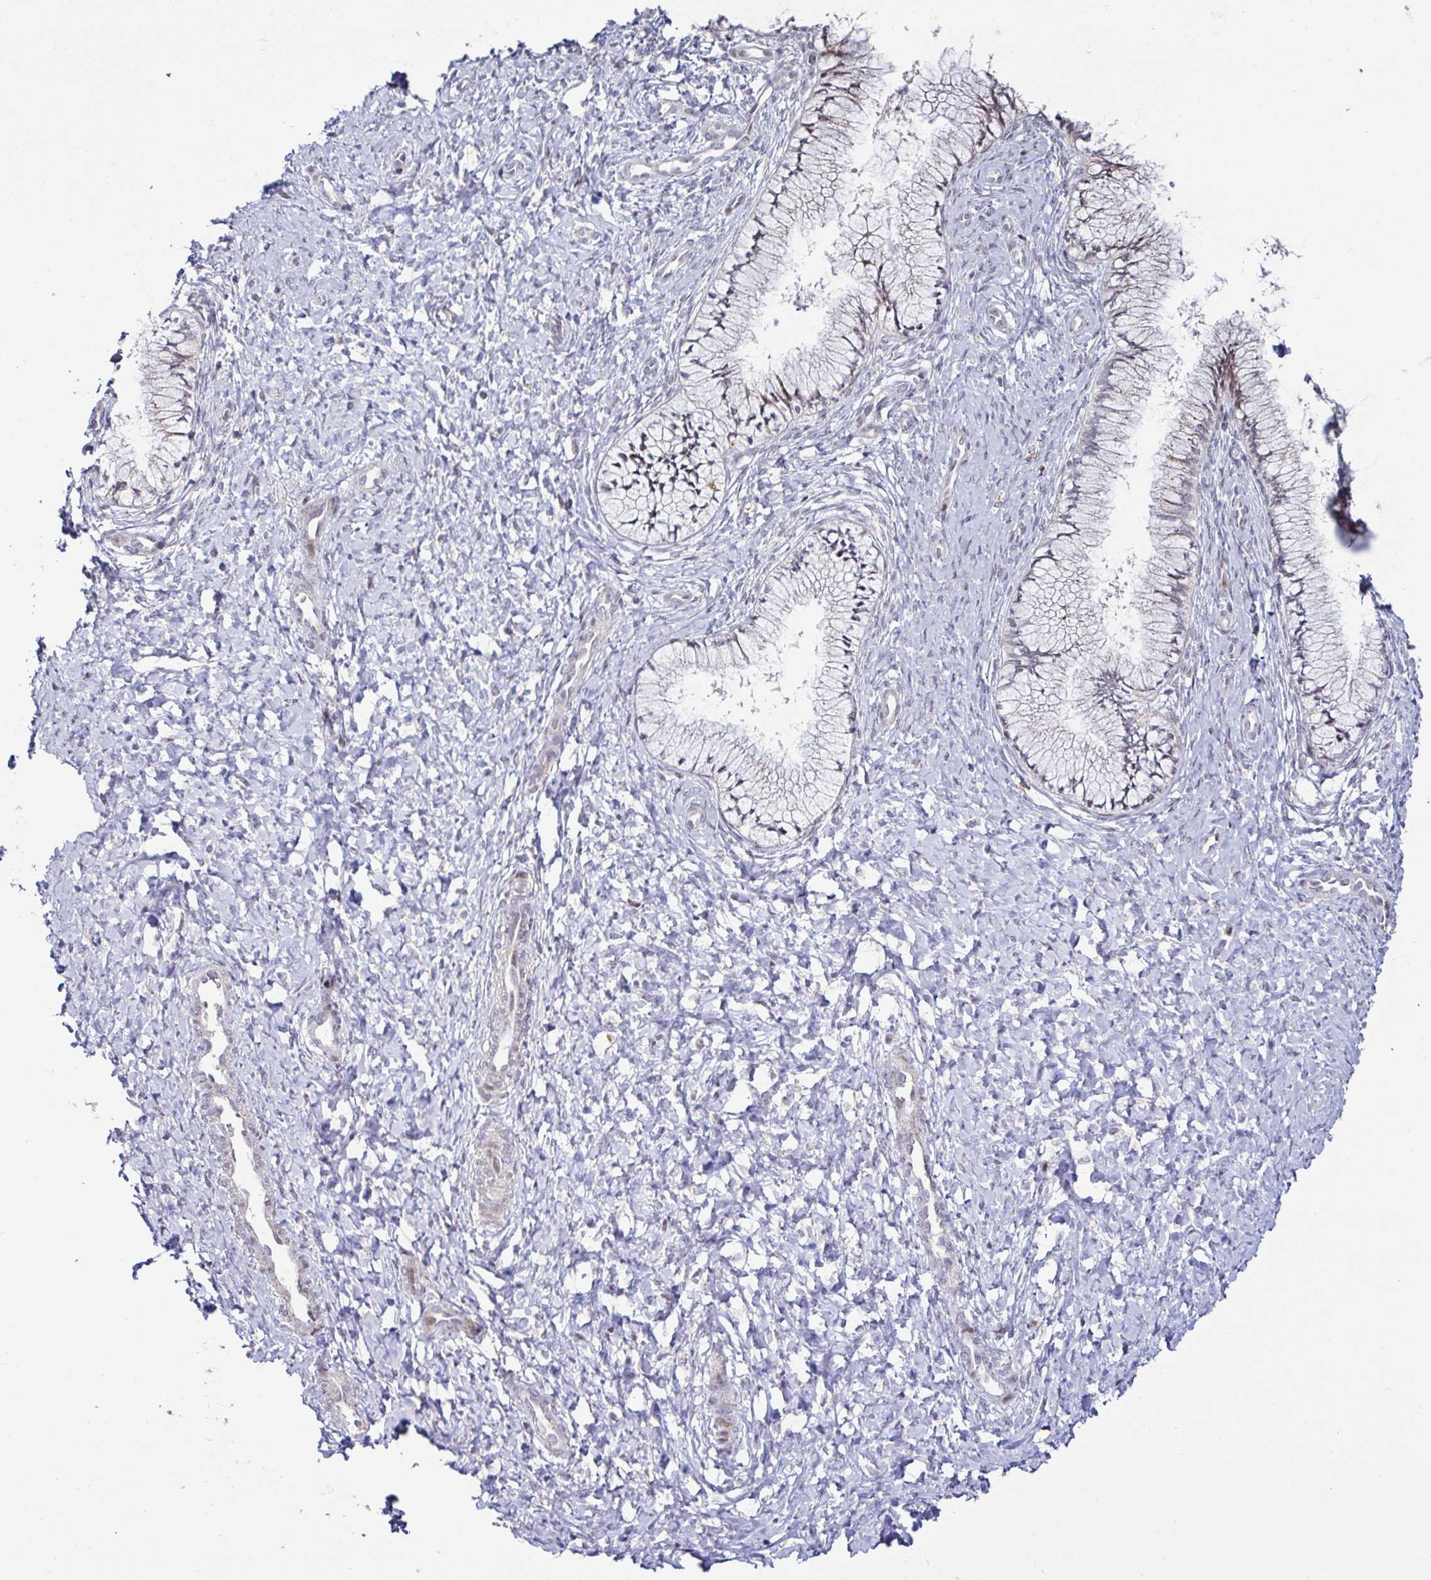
{"staining": {"intensity": "weak", "quantity": "<25%", "location": "nuclear"}, "tissue": "cervix", "cell_type": "Glandular cells", "image_type": "normal", "snomed": [{"axis": "morphology", "description": "Normal tissue, NOS"}, {"axis": "topography", "description": "Cervix"}], "caption": "Immunohistochemistry of normal cervix reveals no staining in glandular cells.", "gene": "DZIP1", "patient": {"sex": "female", "age": 37}}